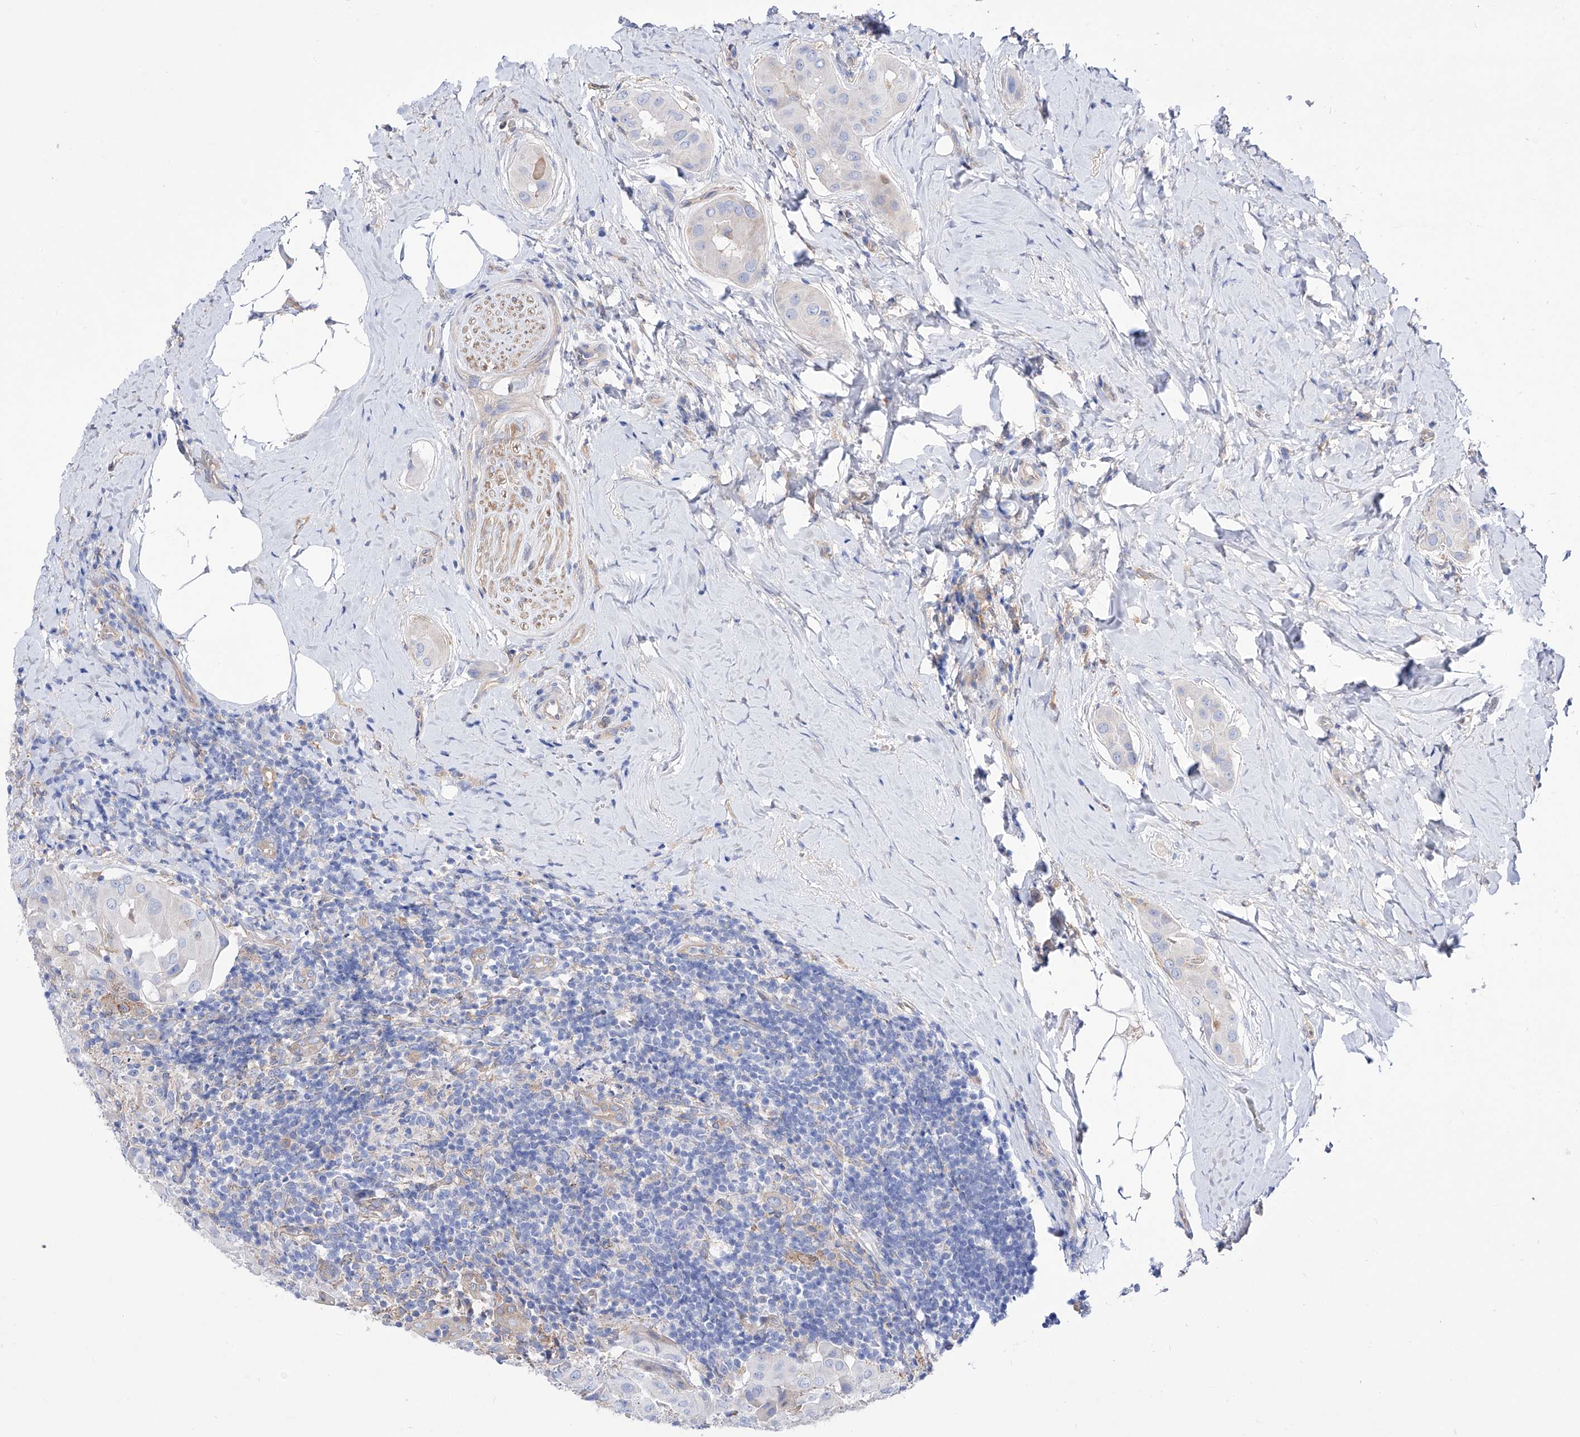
{"staining": {"intensity": "negative", "quantity": "none", "location": "none"}, "tissue": "thyroid cancer", "cell_type": "Tumor cells", "image_type": "cancer", "snomed": [{"axis": "morphology", "description": "Papillary adenocarcinoma, NOS"}, {"axis": "topography", "description": "Thyroid gland"}], "caption": "Immunohistochemical staining of thyroid cancer (papillary adenocarcinoma) displays no significant staining in tumor cells.", "gene": "ZNF653", "patient": {"sex": "male", "age": 33}}